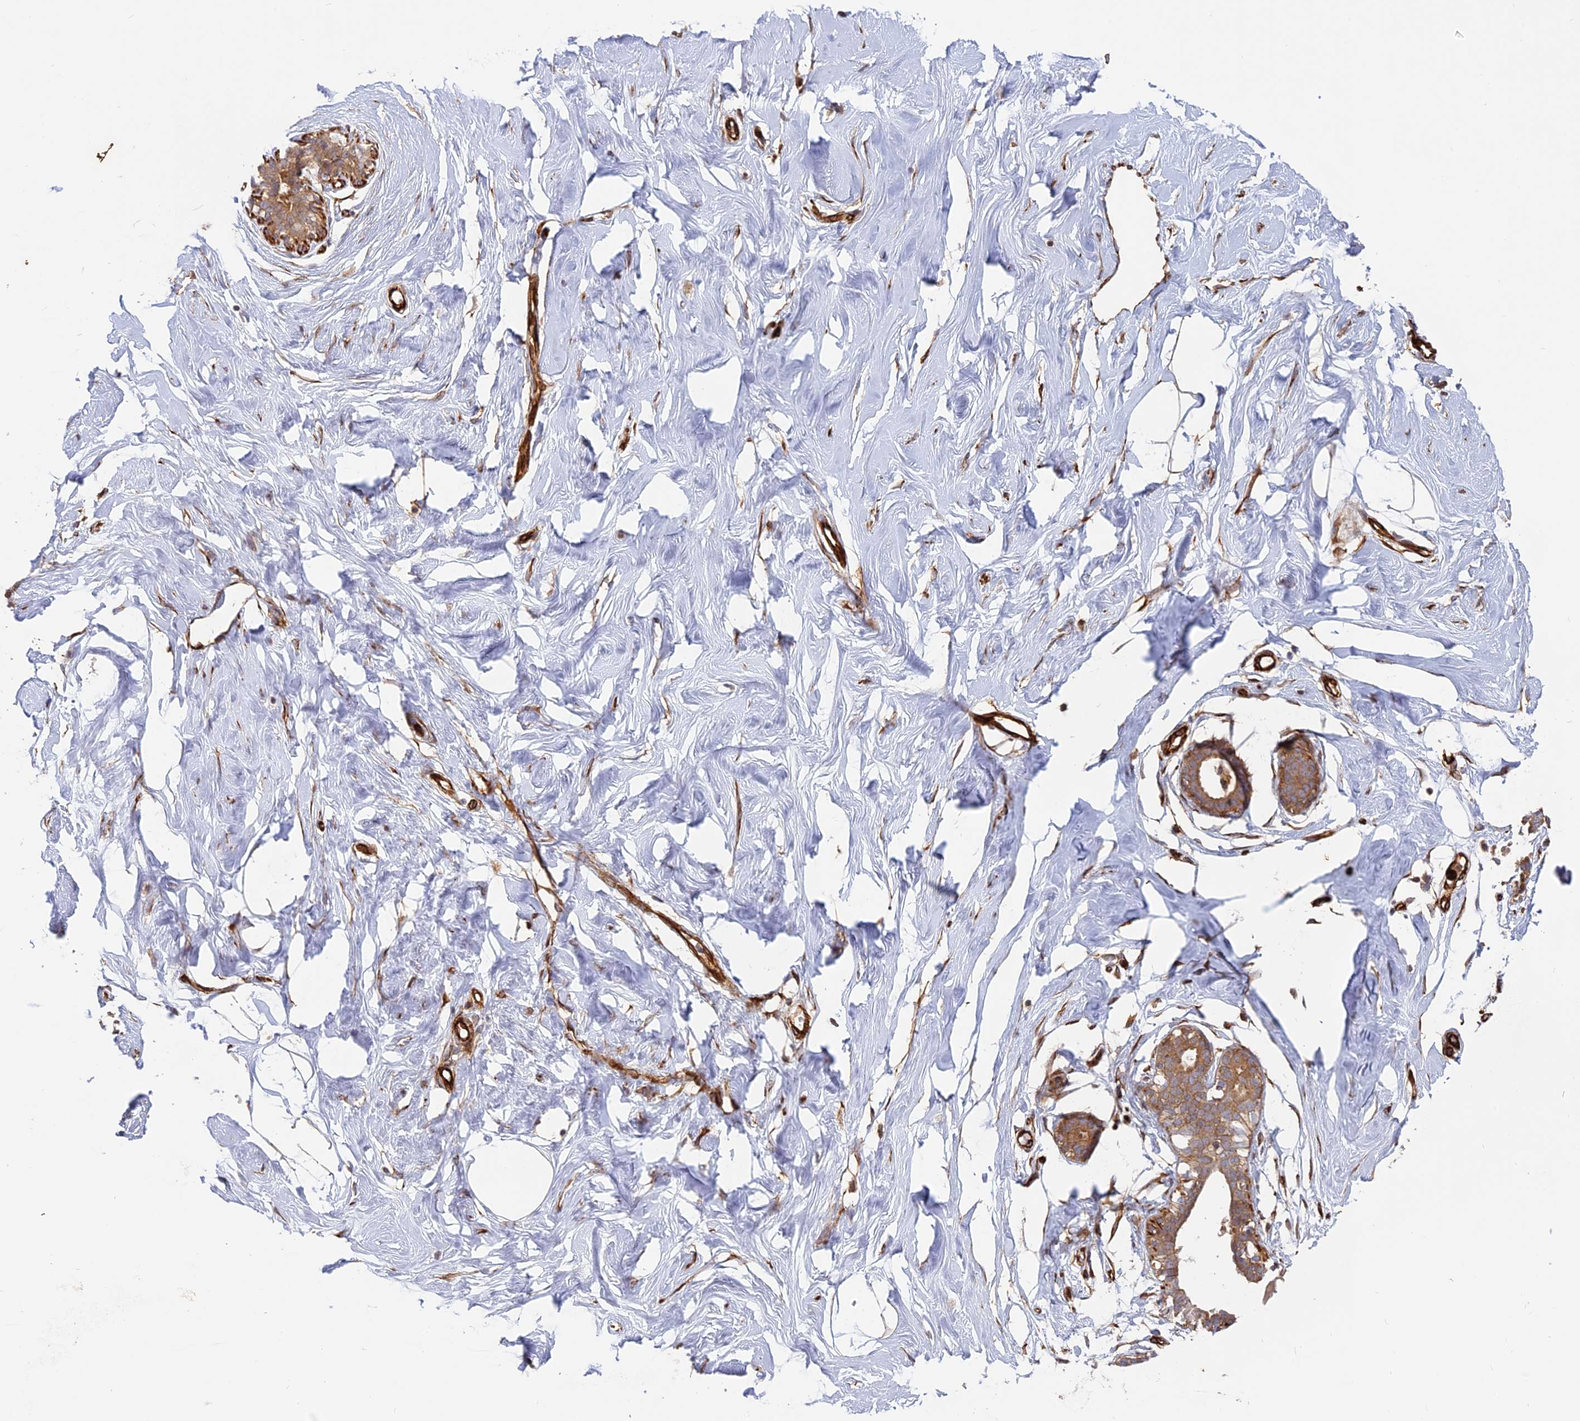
{"staining": {"intensity": "moderate", "quantity": "25%-75%", "location": "cytoplasmic/membranous"}, "tissue": "breast", "cell_type": "Adipocytes", "image_type": "normal", "snomed": [{"axis": "morphology", "description": "Normal tissue, NOS"}, {"axis": "morphology", "description": "Adenoma, NOS"}, {"axis": "topography", "description": "Breast"}], "caption": "The immunohistochemical stain shows moderate cytoplasmic/membranous expression in adipocytes of unremarkable breast. Immunohistochemistry stains the protein in brown and the nuclei are stained blue.", "gene": "PHLDB3", "patient": {"sex": "female", "age": 23}}